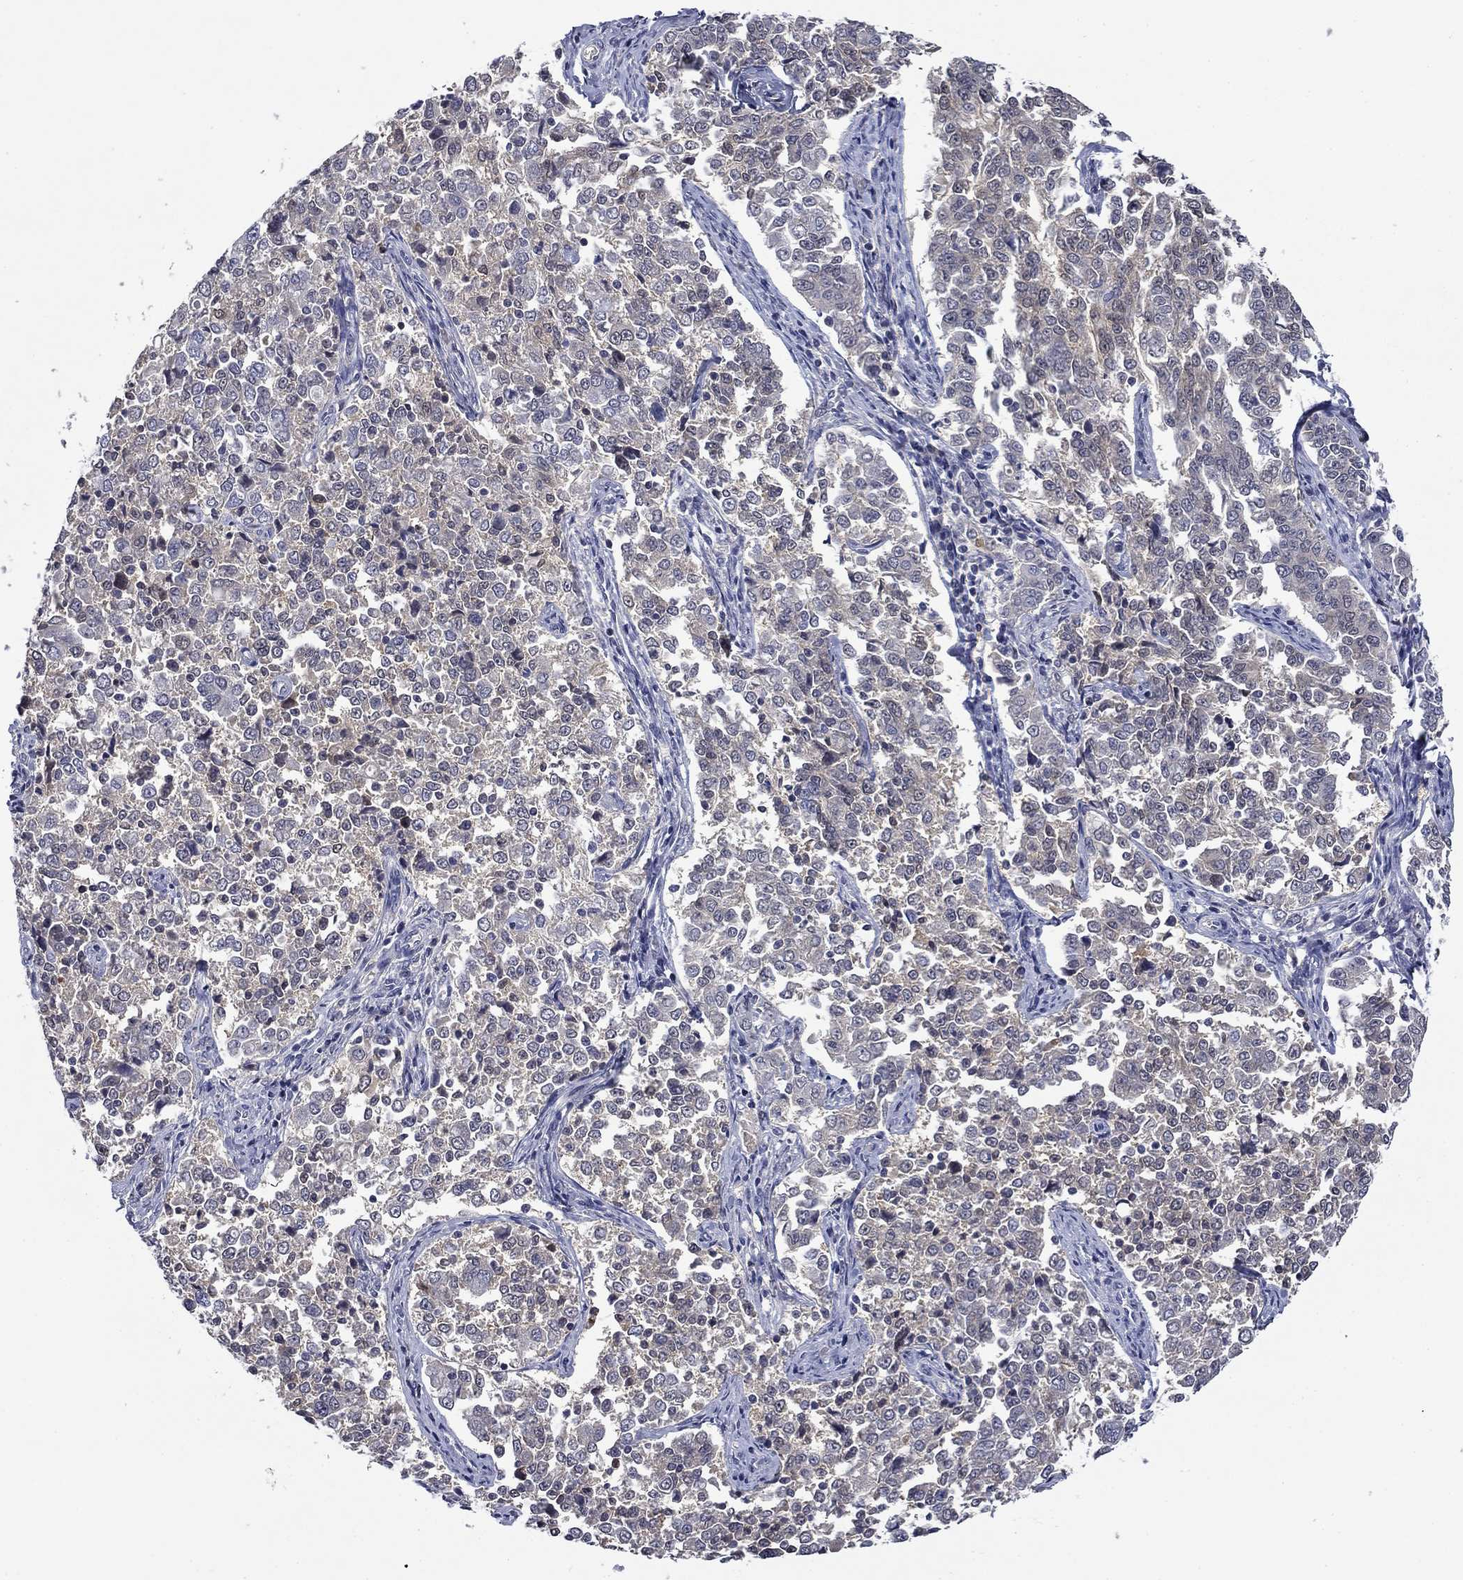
{"staining": {"intensity": "negative", "quantity": "none", "location": "none"}, "tissue": "endometrial cancer", "cell_type": "Tumor cells", "image_type": "cancer", "snomed": [{"axis": "morphology", "description": "Adenocarcinoma, NOS"}, {"axis": "topography", "description": "Endometrium"}], "caption": "Human endometrial cancer stained for a protein using immunohistochemistry demonstrates no staining in tumor cells.", "gene": "DDTL", "patient": {"sex": "female", "age": 43}}